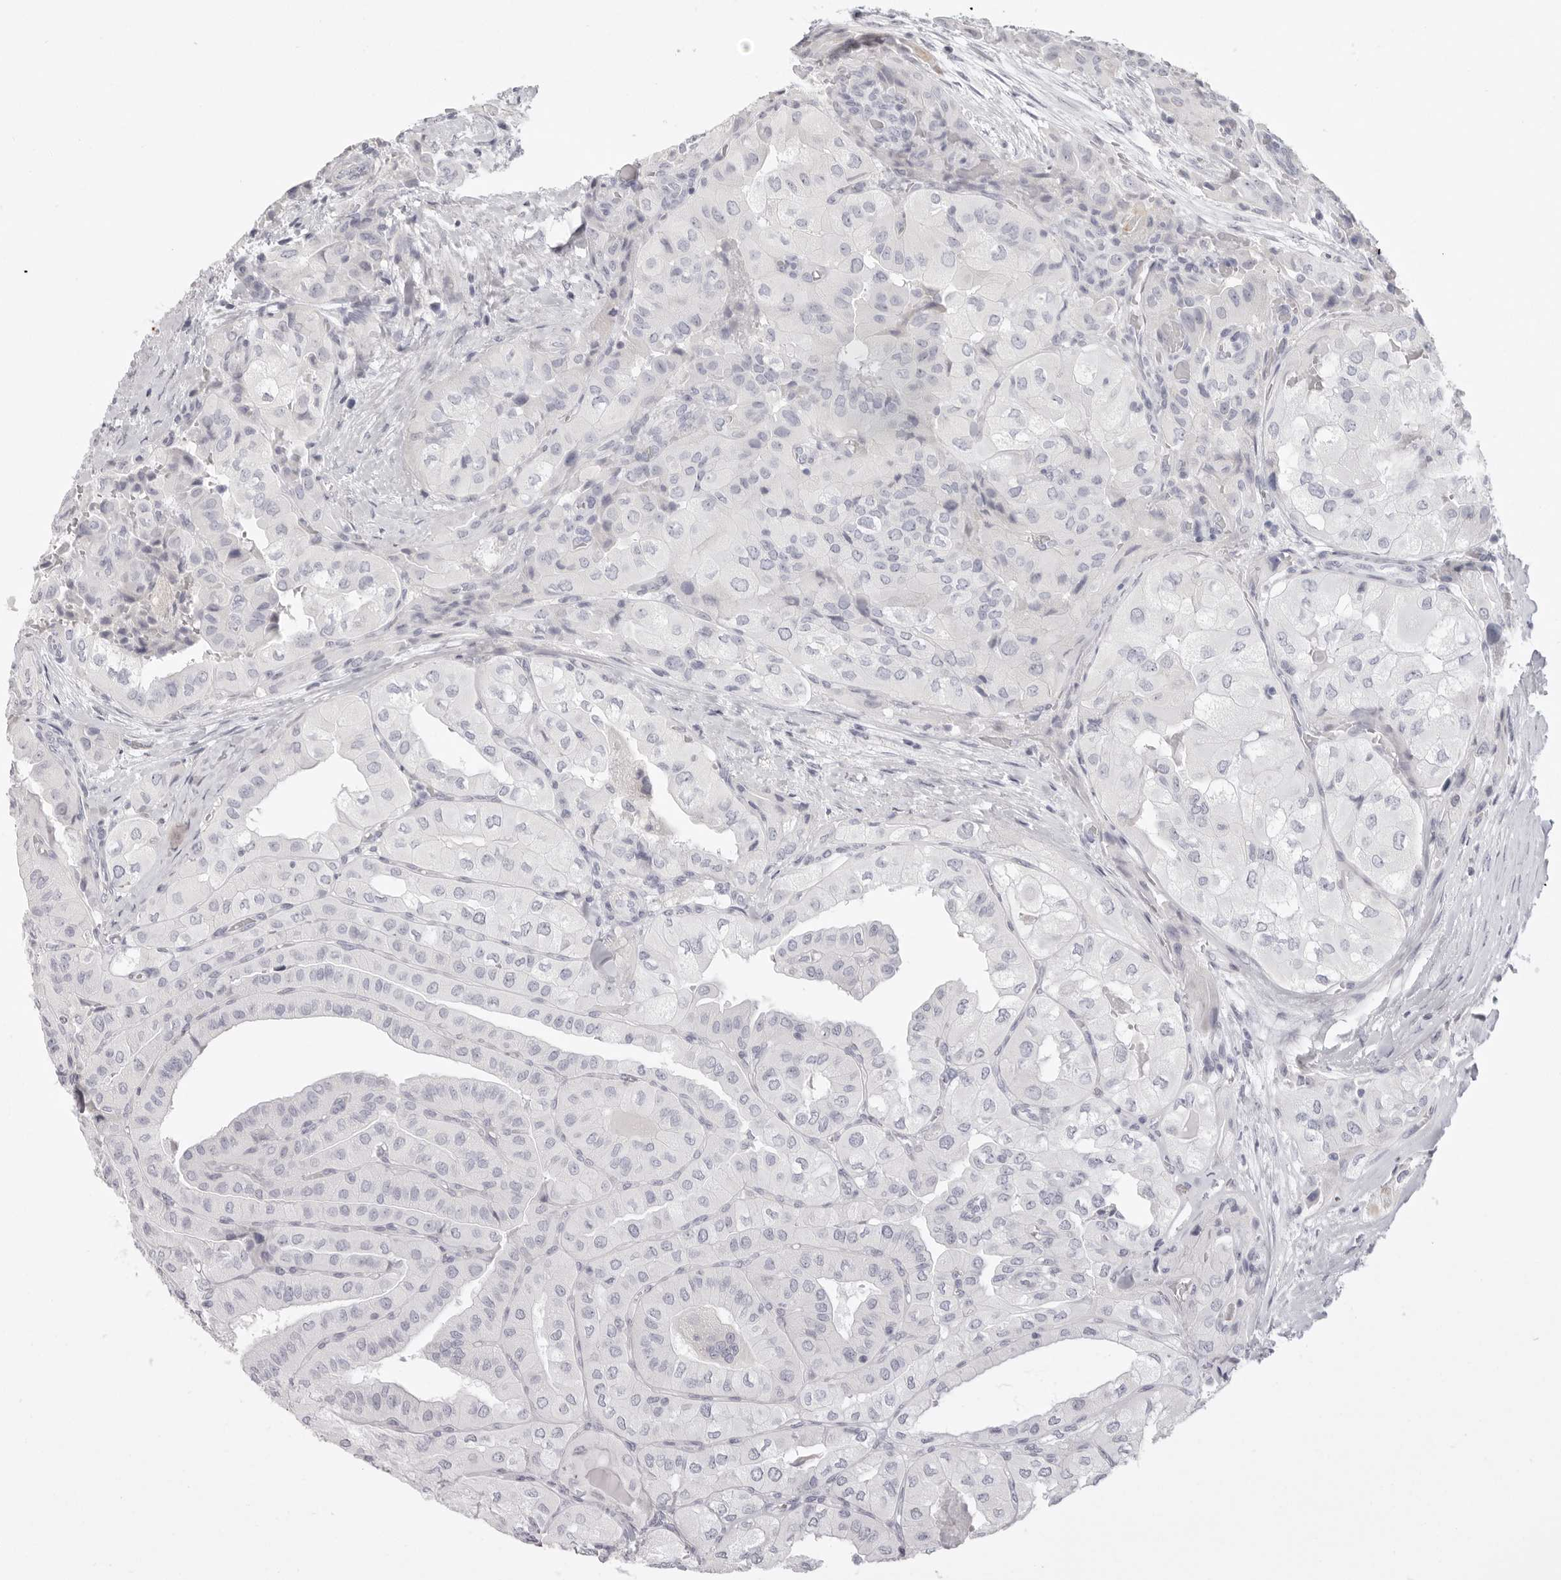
{"staining": {"intensity": "negative", "quantity": "none", "location": "none"}, "tissue": "thyroid cancer", "cell_type": "Tumor cells", "image_type": "cancer", "snomed": [{"axis": "morphology", "description": "Papillary adenocarcinoma, NOS"}, {"axis": "topography", "description": "Thyroid gland"}], "caption": "Photomicrograph shows no protein expression in tumor cells of papillary adenocarcinoma (thyroid) tissue.", "gene": "RXFP1", "patient": {"sex": "female", "age": 59}}